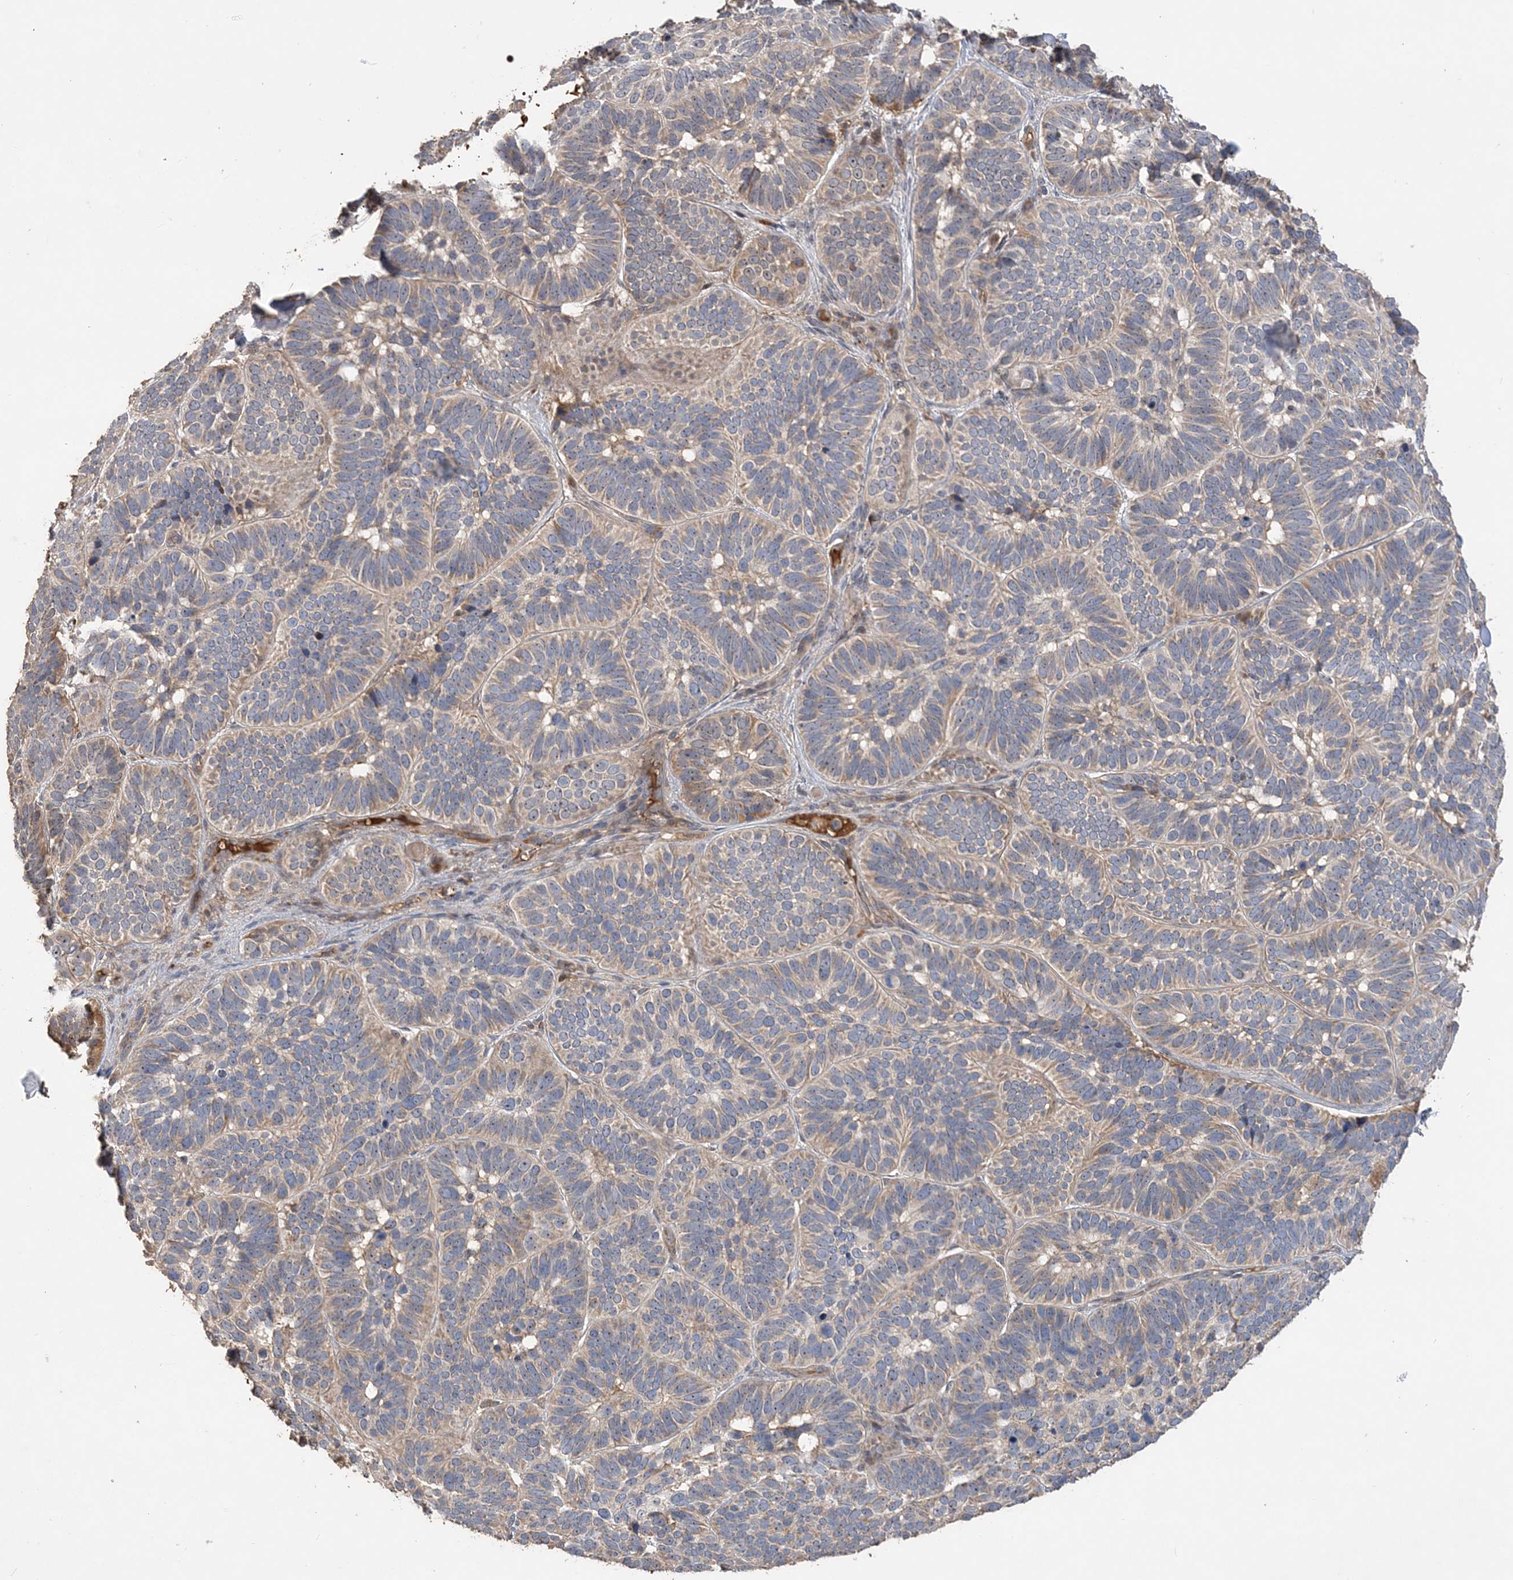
{"staining": {"intensity": "weak", "quantity": ">75%", "location": "cytoplasmic/membranous"}, "tissue": "skin cancer", "cell_type": "Tumor cells", "image_type": "cancer", "snomed": [{"axis": "morphology", "description": "Basal cell carcinoma"}, {"axis": "topography", "description": "Skin"}], "caption": "Protein analysis of skin cancer tissue shows weak cytoplasmic/membranous staining in approximately >75% of tumor cells.", "gene": "GRINA", "patient": {"sex": "male", "age": 62}}